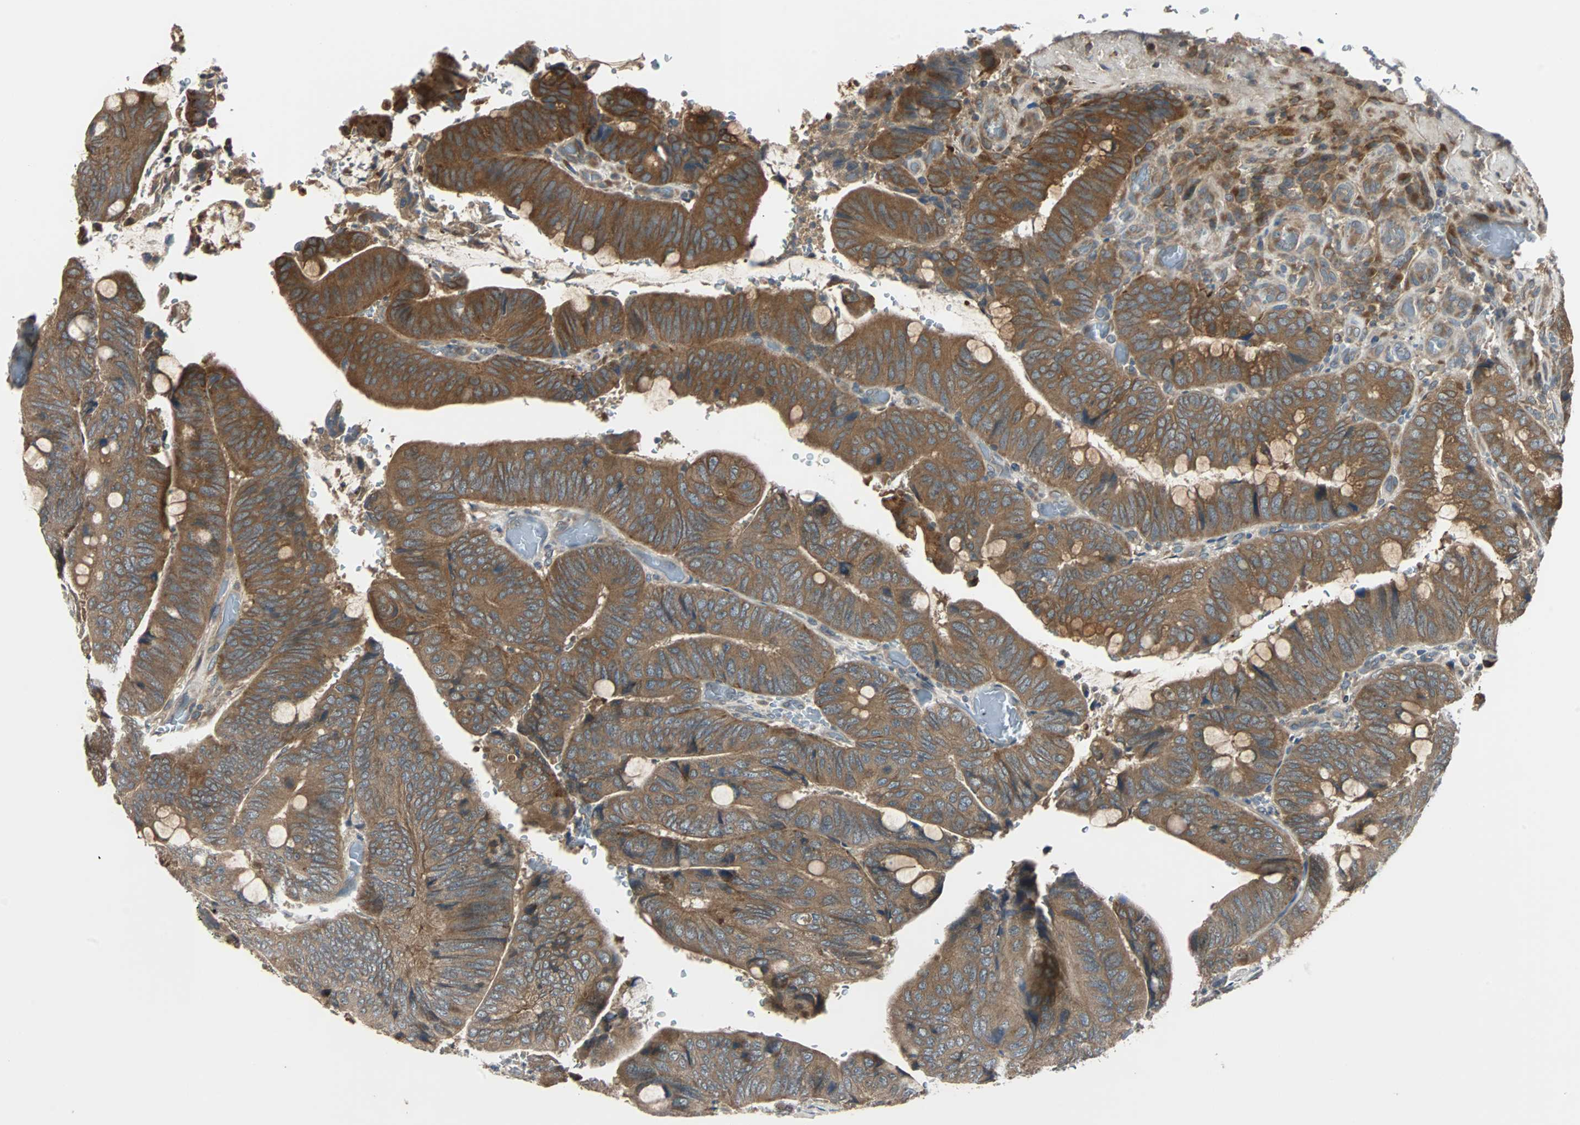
{"staining": {"intensity": "moderate", "quantity": ">75%", "location": "cytoplasmic/membranous"}, "tissue": "colorectal cancer", "cell_type": "Tumor cells", "image_type": "cancer", "snomed": [{"axis": "morphology", "description": "Normal tissue, NOS"}, {"axis": "morphology", "description": "Adenocarcinoma, NOS"}, {"axis": "topography", "description": "Rectum"}, {"axis": "topography", "description": "Peripheral nerve tissue"}], "caption": "Colorectal adenocarcinoma stained with a protein marker reveals moderate staining in tumor cells.", "gene": "ARF1", "patient": {"sex": "male", "age": 92}}